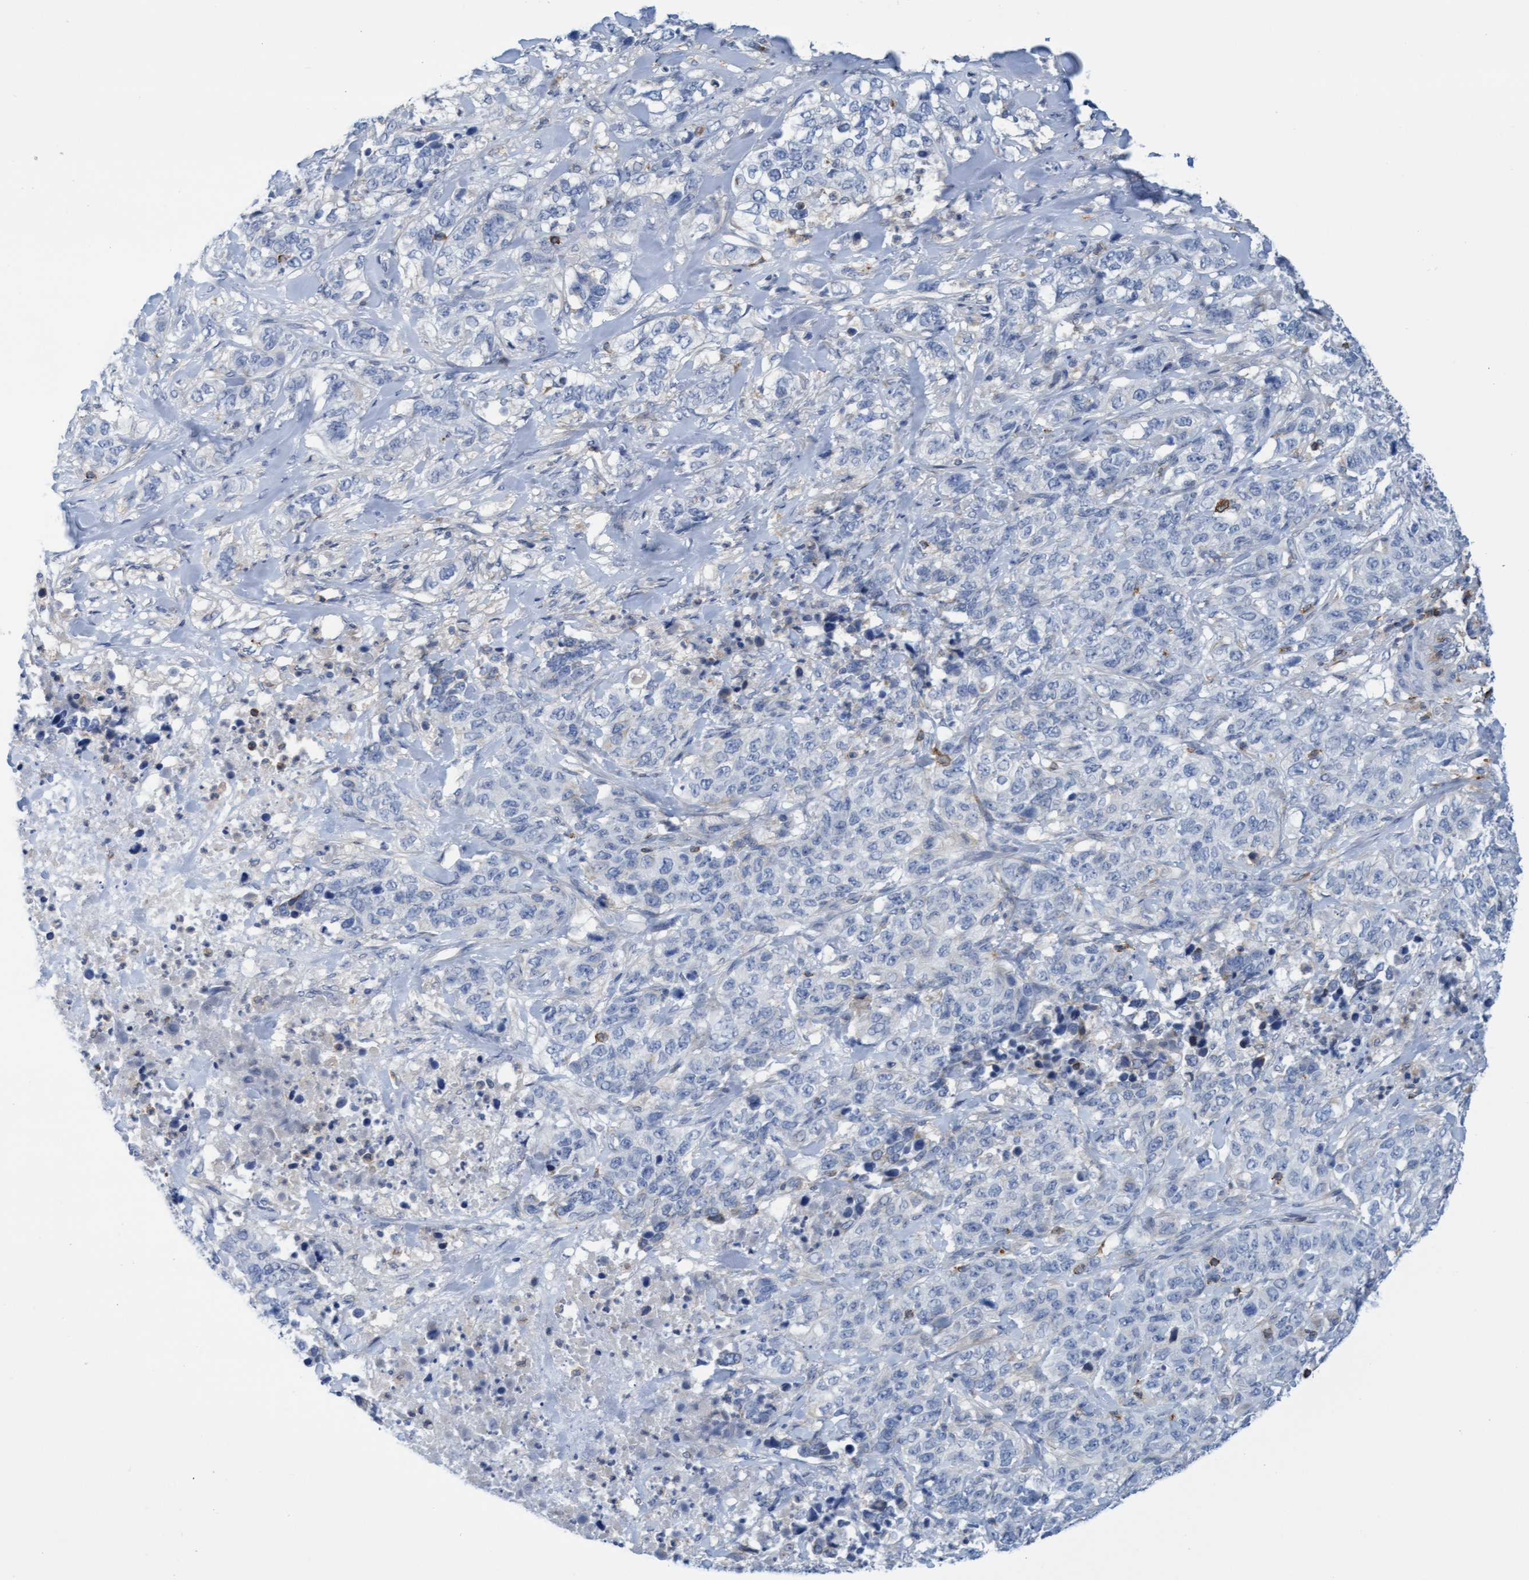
{"staining": {"intensity": "negative", "quantity": "none", "location": "none"}, "tissue": "stomach cancer", "cell_type": "Tumor cells", "image_type": "cancer", "snomed": [{"axis": "morphology", "description": "Adenocarcinoma, NOS"}, {"axis": "topography", "description": "Stomach"}], "caption": "Stomach adenocarcinoma was stained to show a protein in brown. There is no significant staining in tumor cells. Brightfield microscopy of immunohistochemistry (IHC) stained with DAB (3,3'-diaminobenzidine) (brown) and hematoxylin (blue), captured at high magnification.", "gene": "FNBP1", "patient": {"sex": "male", "age": 48}}